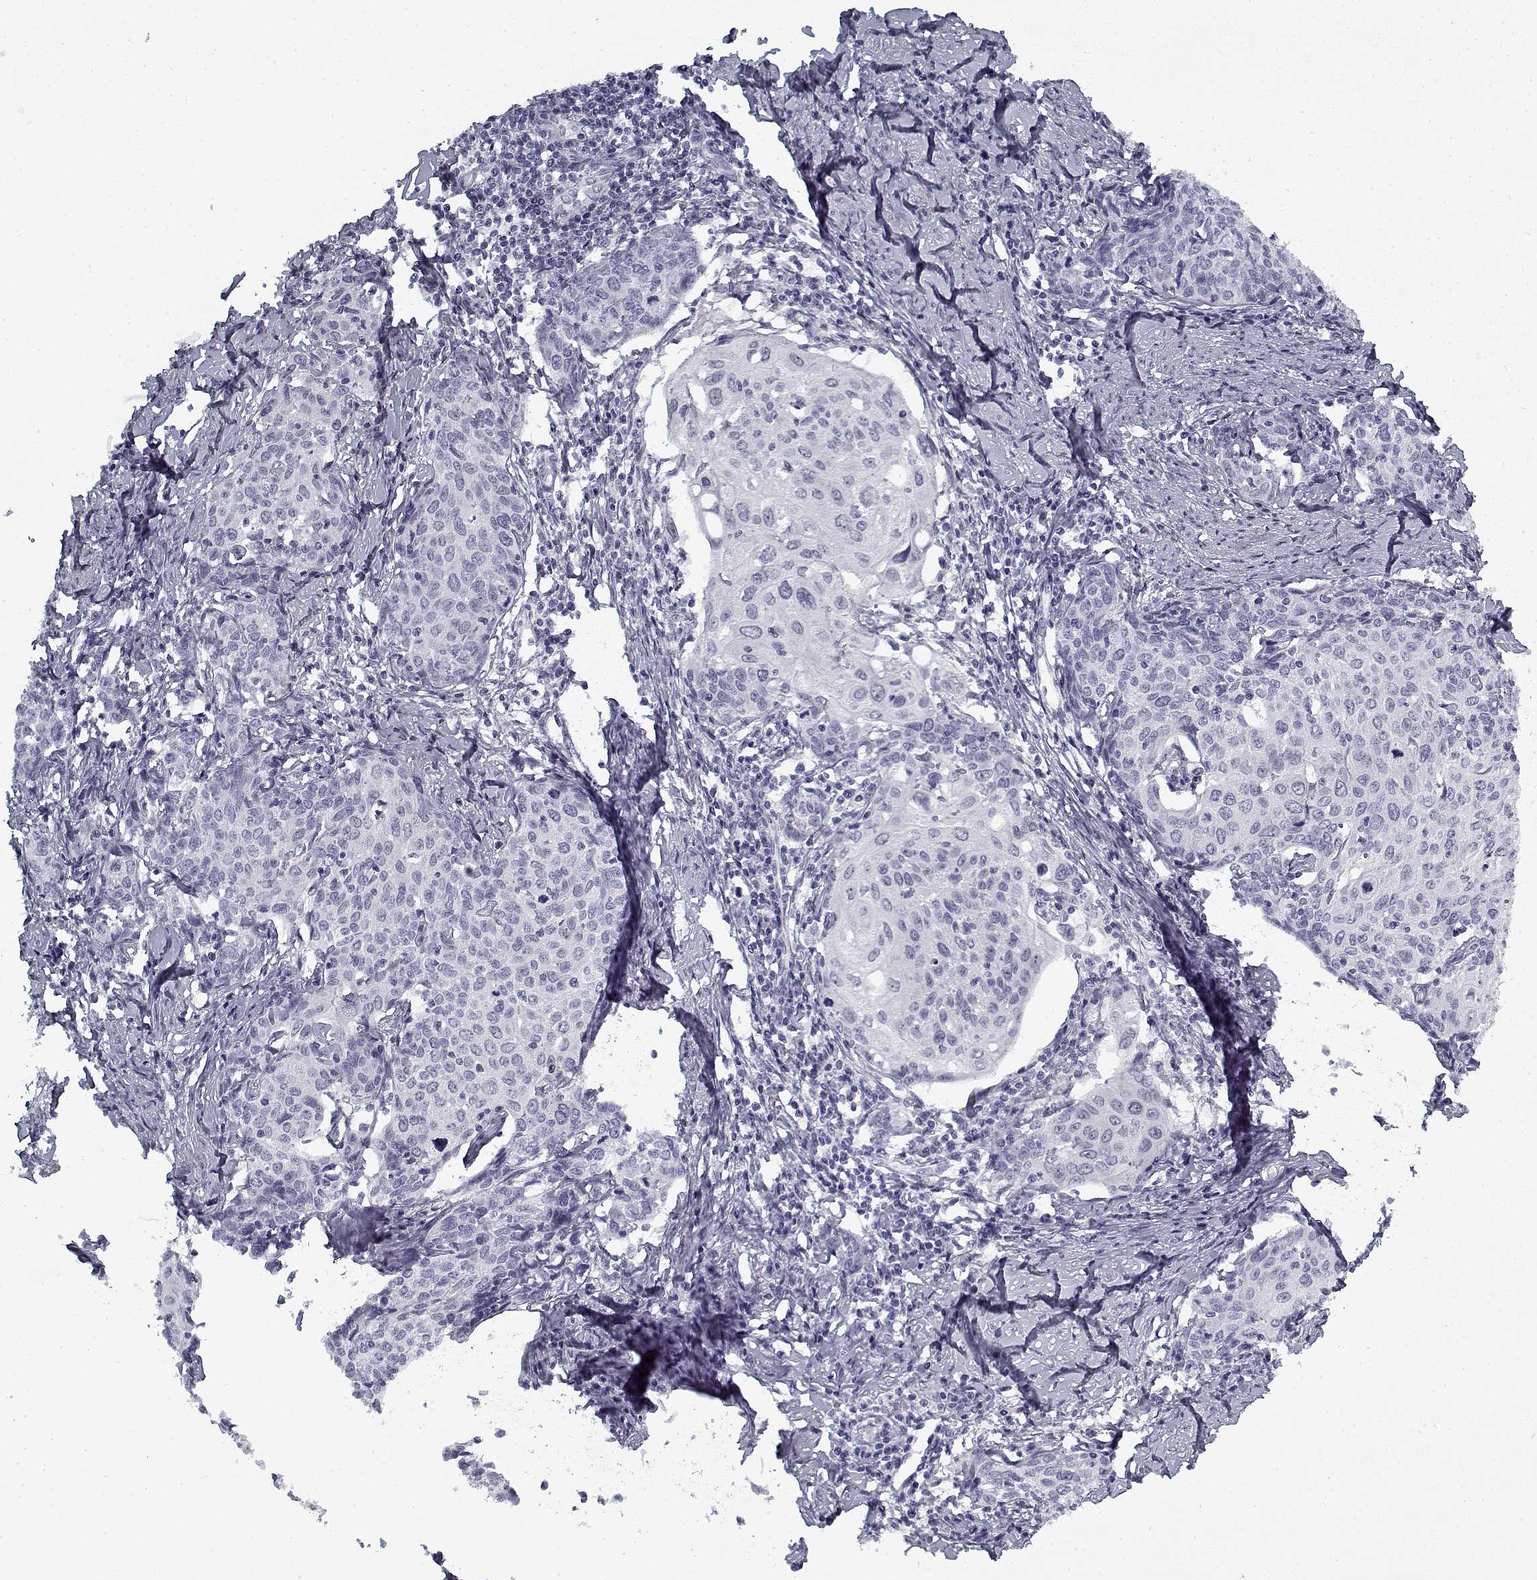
{"staining": {"intensity": "negative", "quantity": "none", "location": "none"}, "tissue": "cervical cancer", "cell_type": "Tumor cells", "image_type": "cancer", "snomed": [{"axis": "morphology", "description": "Squamous cell carcinoma, NOS"}, {"axis": "topography", "description": "Cervix"}], "caption": "The photomicrograph demonstrates no significant positivity in tumor cells of cervical cancer (squamous cell carcinoma).", "gene": "RNF32", "patient": {"sex": "female", "age": 62}}